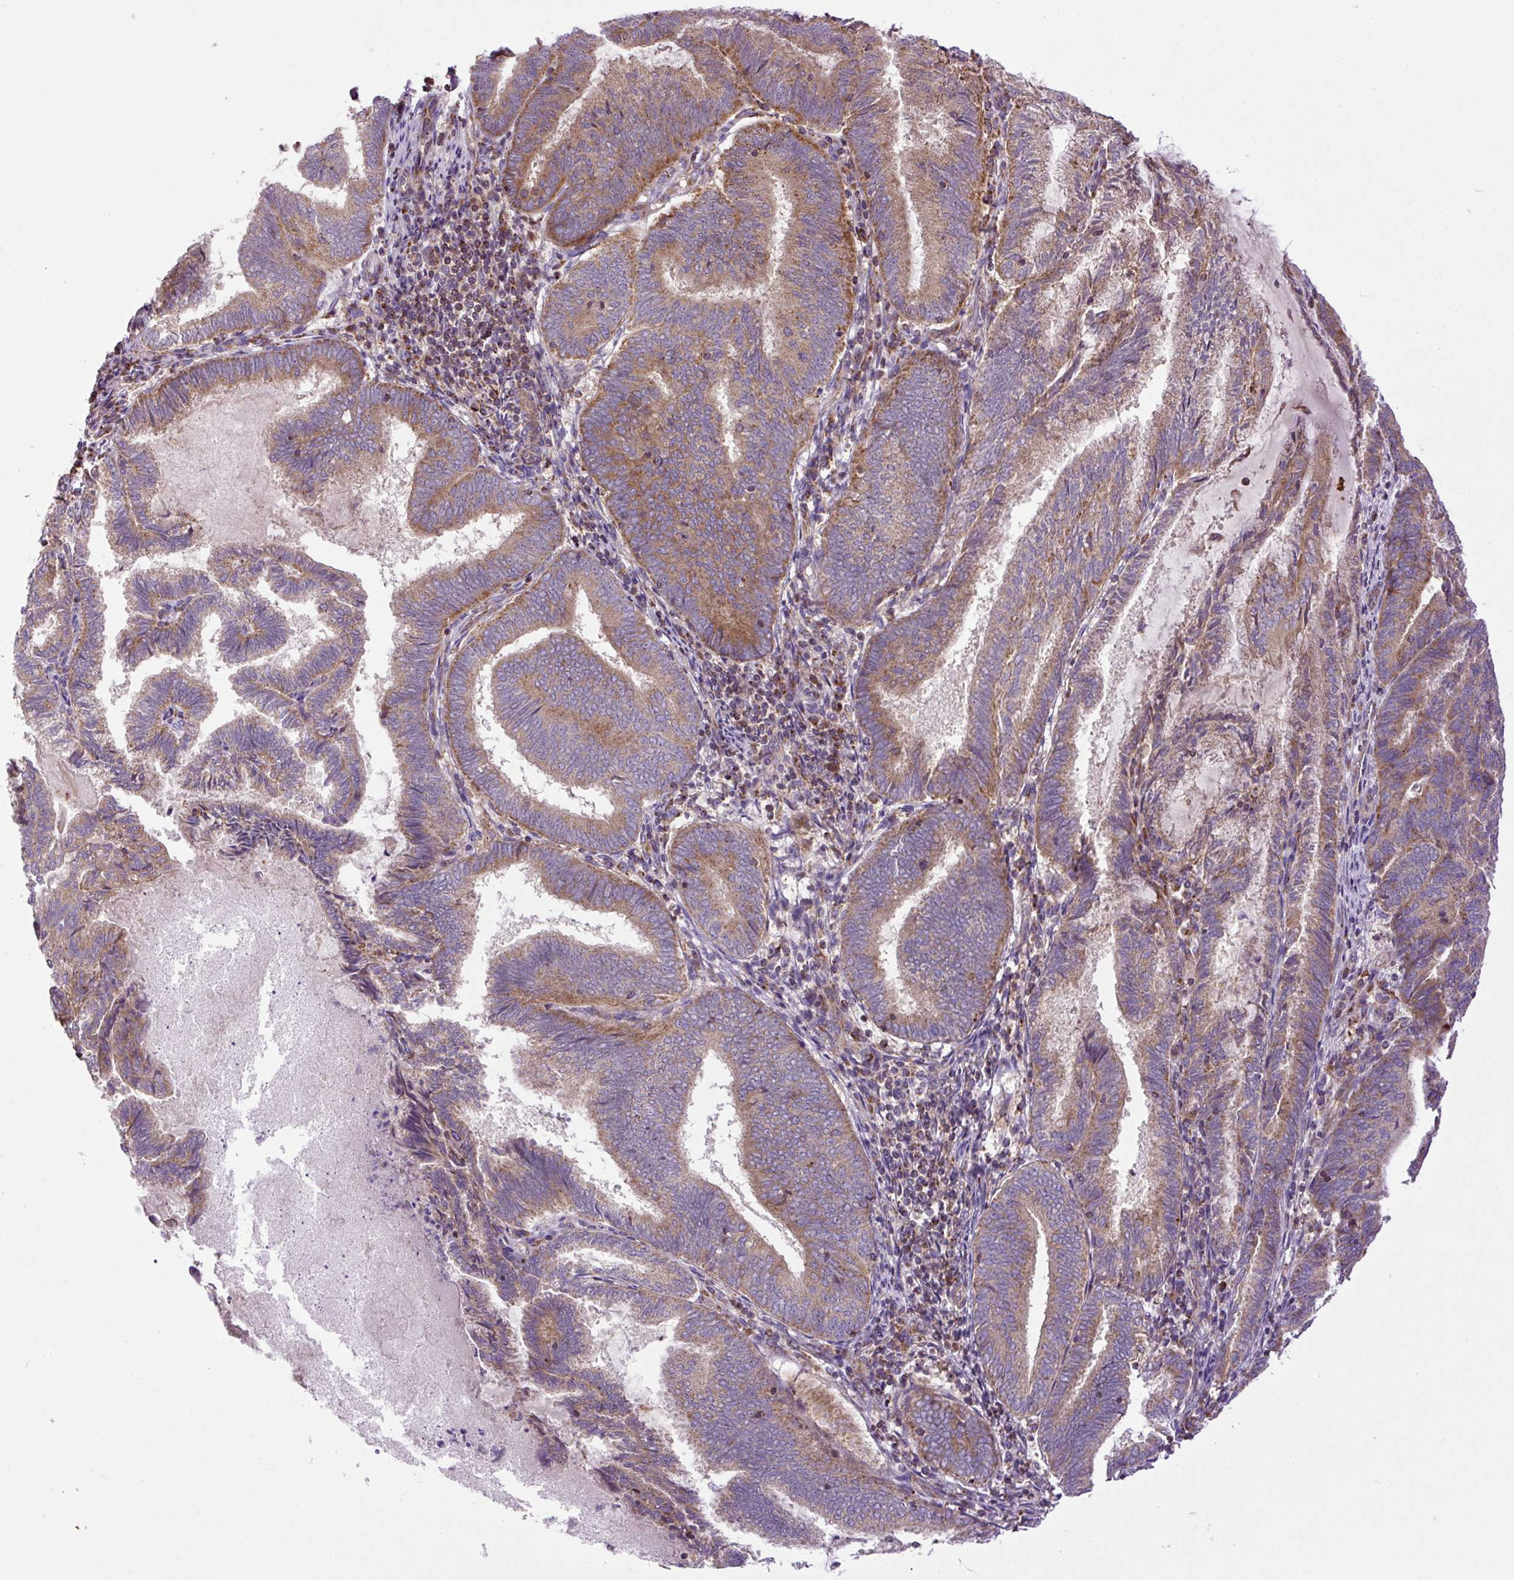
{"staining": {"intensity": "moderate", "quantity": ">75%", "location": "cytoplasmic/membranous"}, "tissue": "endometrial cancer", "cell_type": "Tumor cells", "image_type": "cancer", "snomed": [{"axis": "morphology", "description": "Adenocarcinoma, NOS"}, {"axis": "topography", "description": "Endometrium"}], "caption": "Adenocarcinoma (endometrial) tissue reveals moderate cytoplasmic/membranous positivity in about >75% of tumor cells", "gene": "ZNF547", "patient": {"sex": "female", "age": 80}}